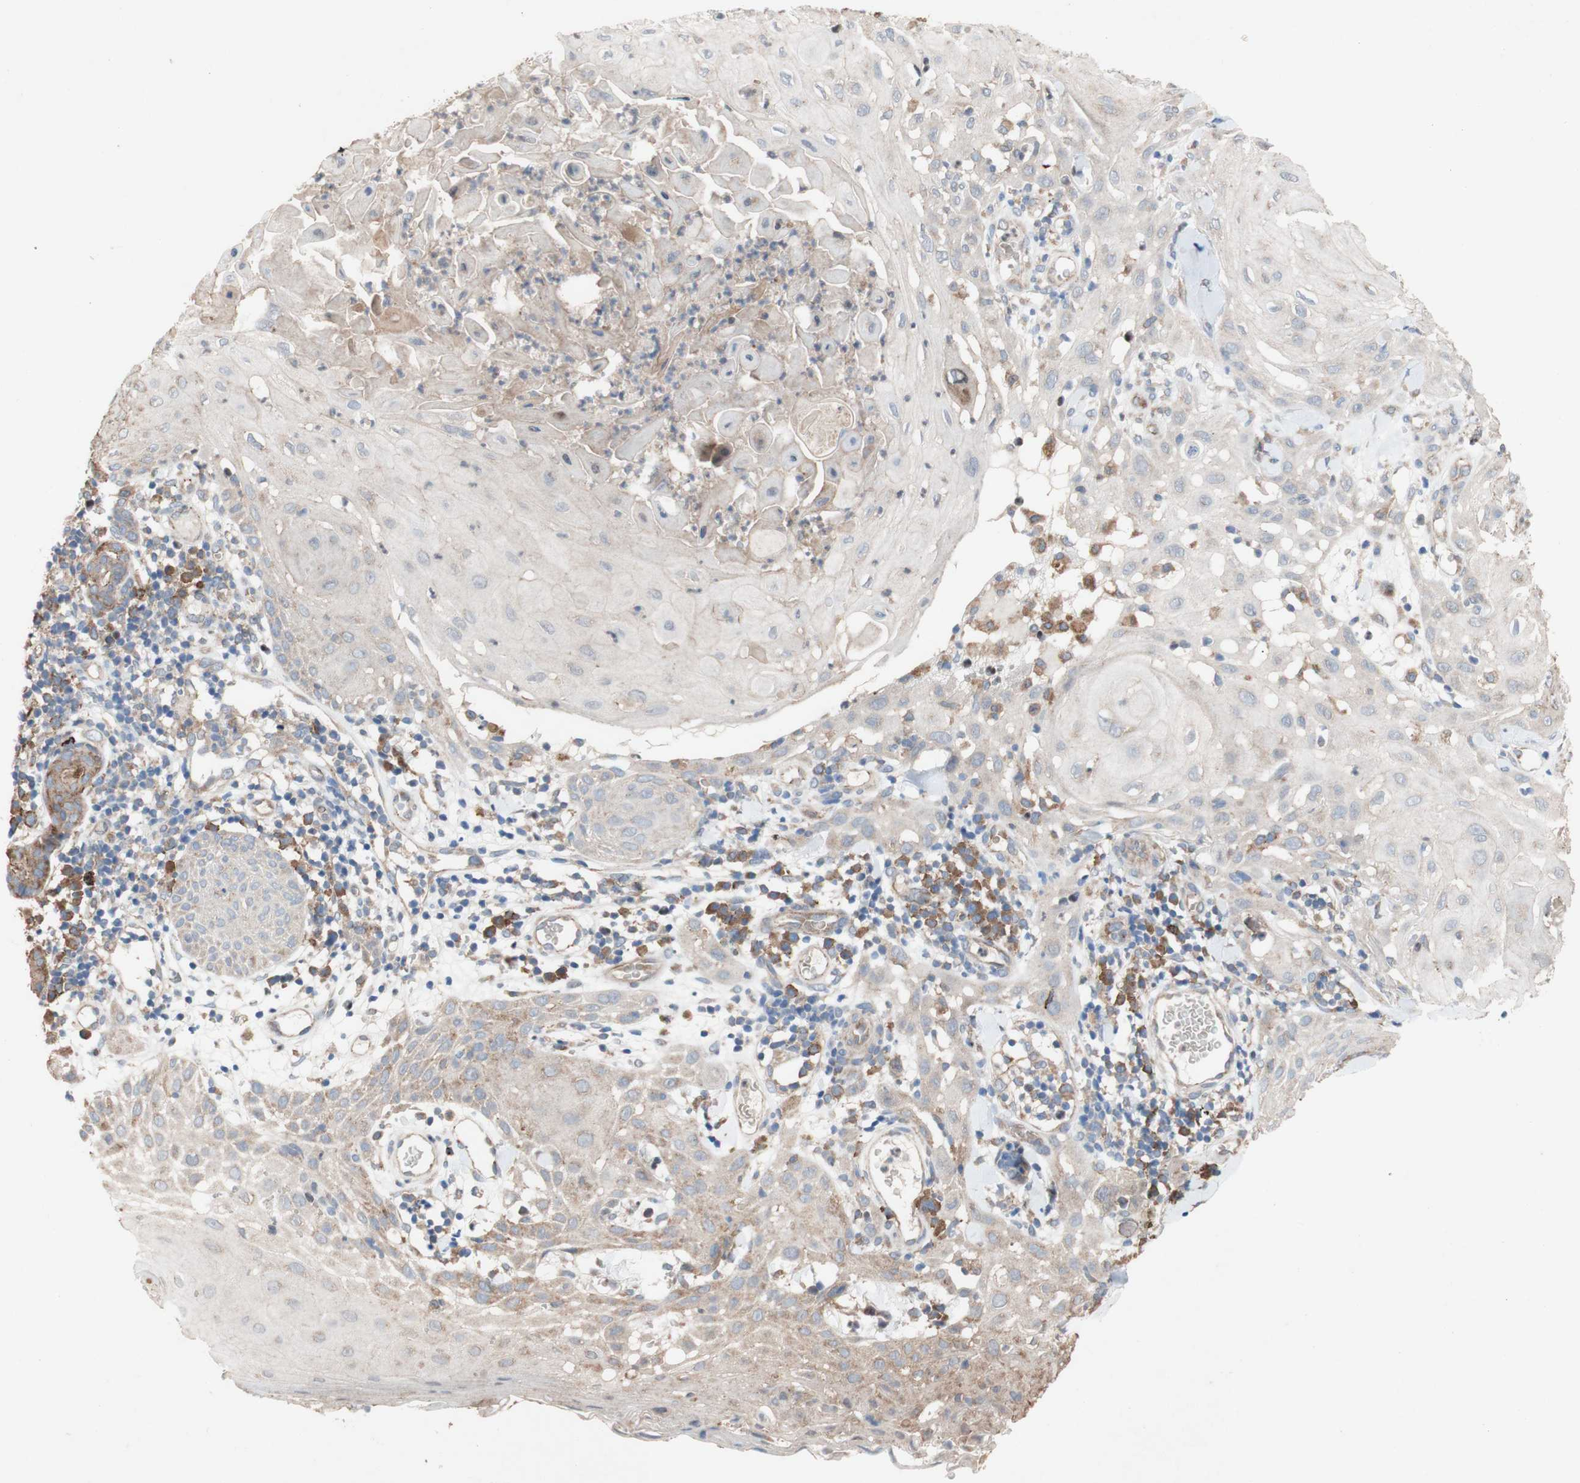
{"staining": {"intensity": "weak", "quantity": ">75%", "location": "cytoplasmic/membranous"}, "tissue": "skin cancer", "cell_type": "Tumor cells", "image_type": "cancer", "snomed": [{"axis": "morphology", "description": "Squamous cell carcinoma, NOS"}, {"axis": "topography", "description": "Skin"}], "caption": "Protein staining demonstrates weak cytoplasmic/membranous expression in approximately >75% of tumor cells in skin cancer. (brown staining indicates protein expression, while blue staining denotes nuclei).", "gene": "PDGFB", "patient": {"sex": "male", "age": 24}}